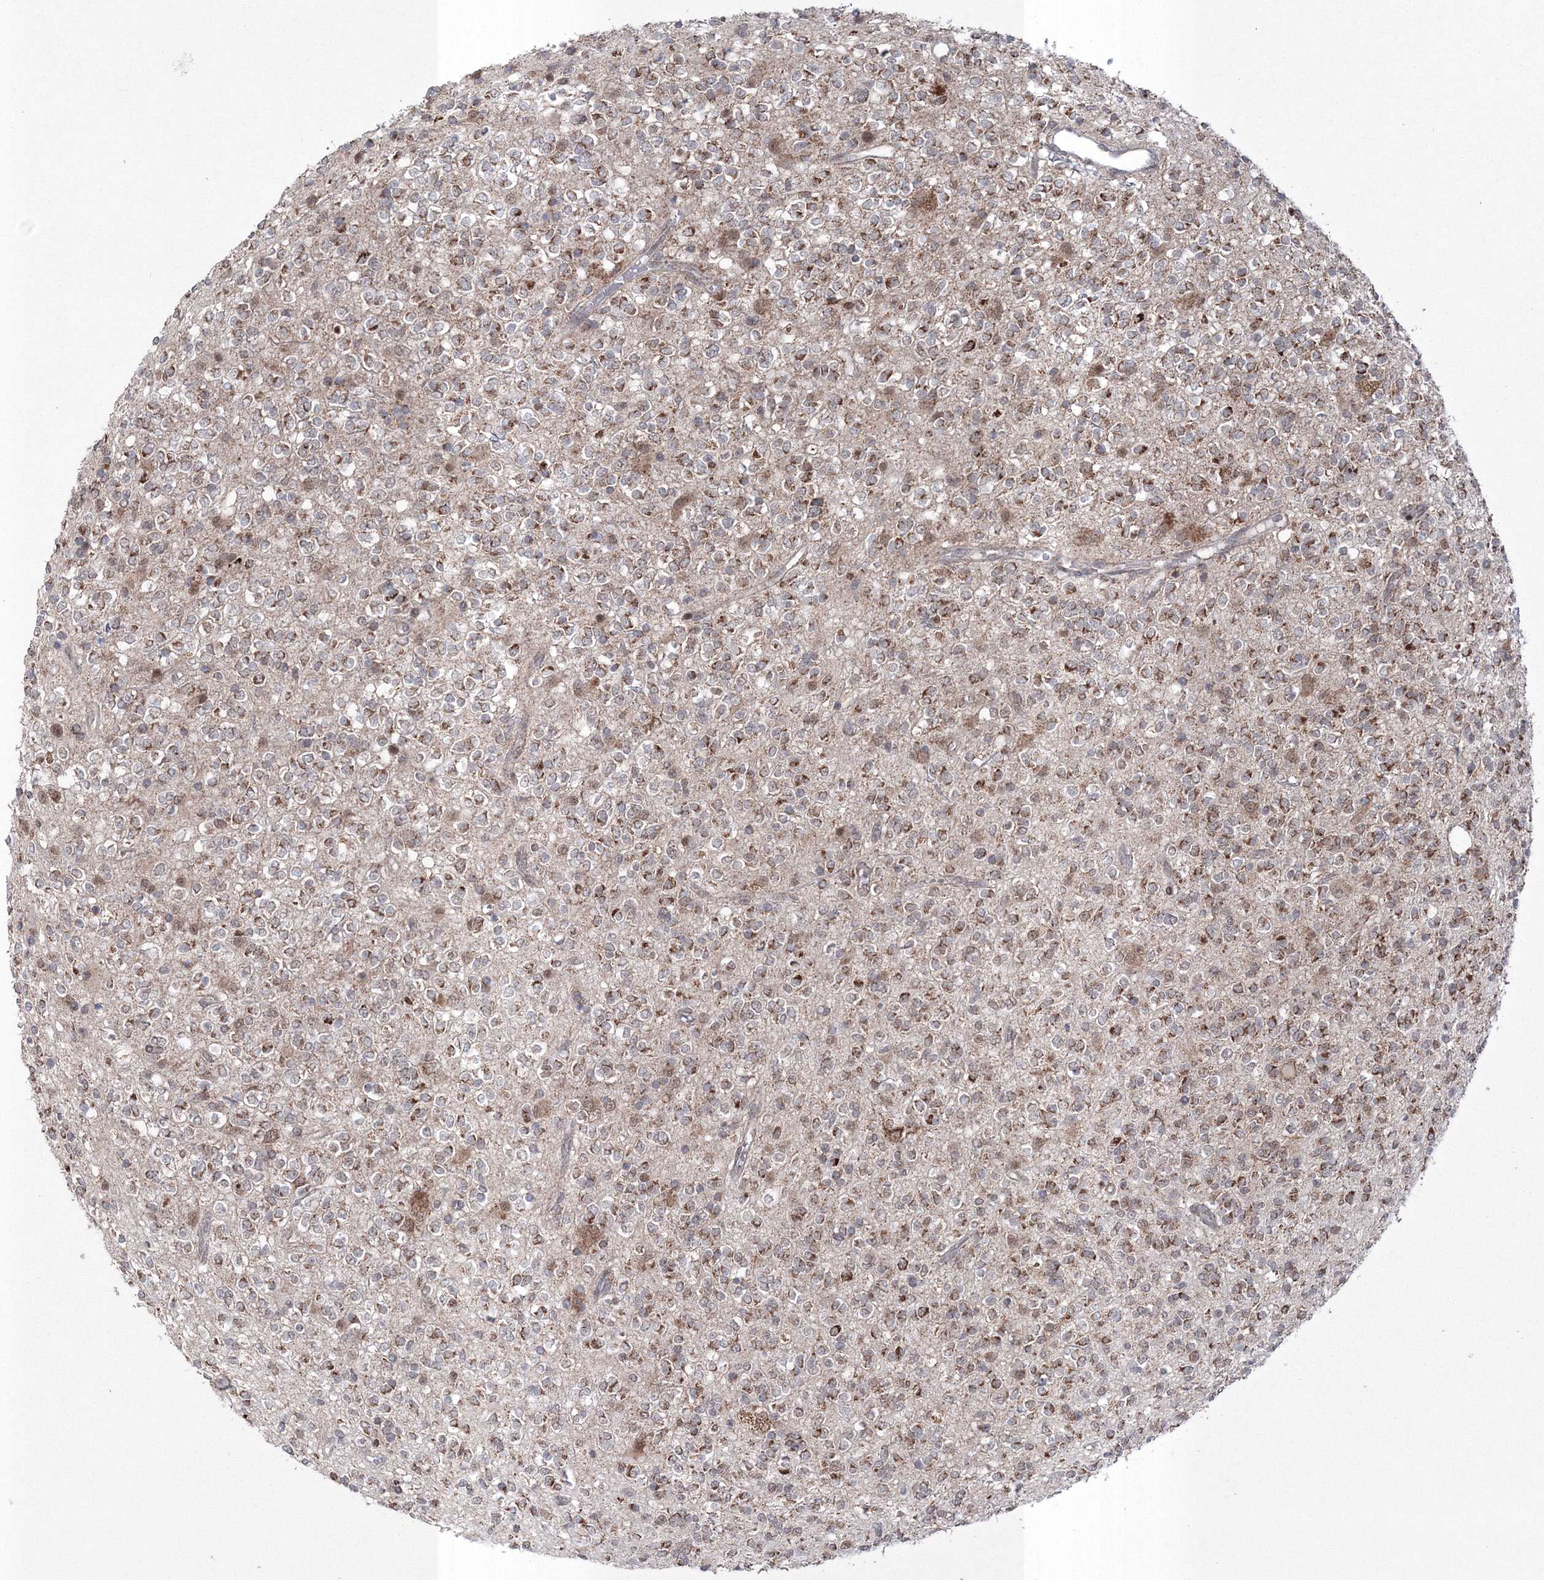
{"staining": {"intensity": "strong", "quantity": "25%-75%", "location": "cytoplasmic/membranous"}, "tissue": "glioma", "cell_type": "Tumor cells", "image_type": "cancer", "snomed": [{"axis": "morphology", "description": "Glioma, malignant, High grade"}, {"axis": "topography", "description": "Brain"}], "caption": "High-grade glioma (malignant) tissue demonstrates strong cytoplasmic/membranous expression in about 25%-75% of tumor cells", "gene": "GRSF1", "patient": {"sex": "male", "age": 34}}